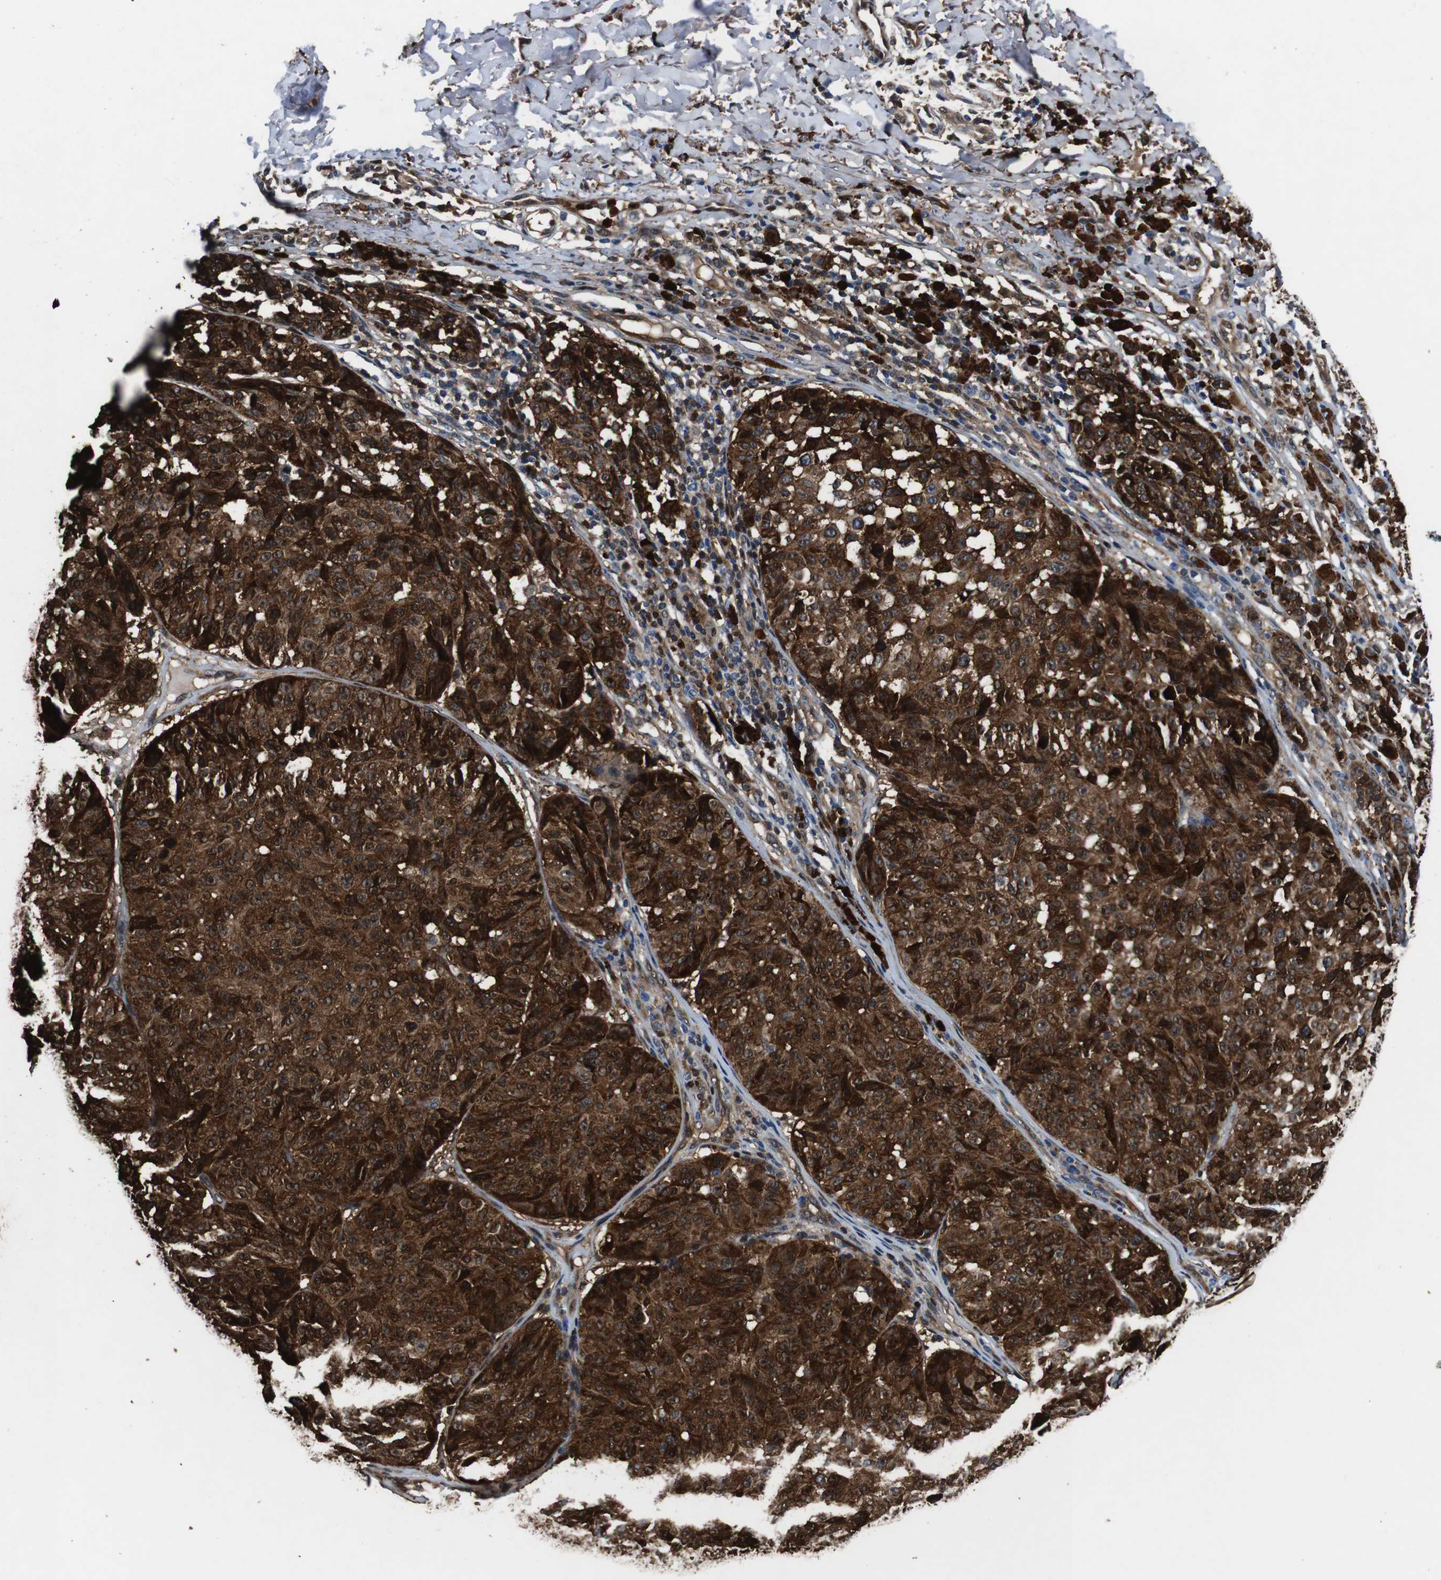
{"staining": {"intensity": "strong", "quantity": ">75%", "location": "cytoplasmic/membranous,nuclear"}, "tissue": "melanoma", "cell_type": "Tumor cells", "image_type": "cancer", "snomed": [{"axis": "morphology", "description": "Malignant melanoma, NOS"}, {"axis": "topography", "description": "Skin"}], "caption": "This histopathology image shows immunohistochemistry staining of human melanoma, with high strong cytoplasmic/membranous and nuclear staining in about >75% of tumor cells.", "gene": "ANXA1", "patient": {"sex": "female", "age": 46}}